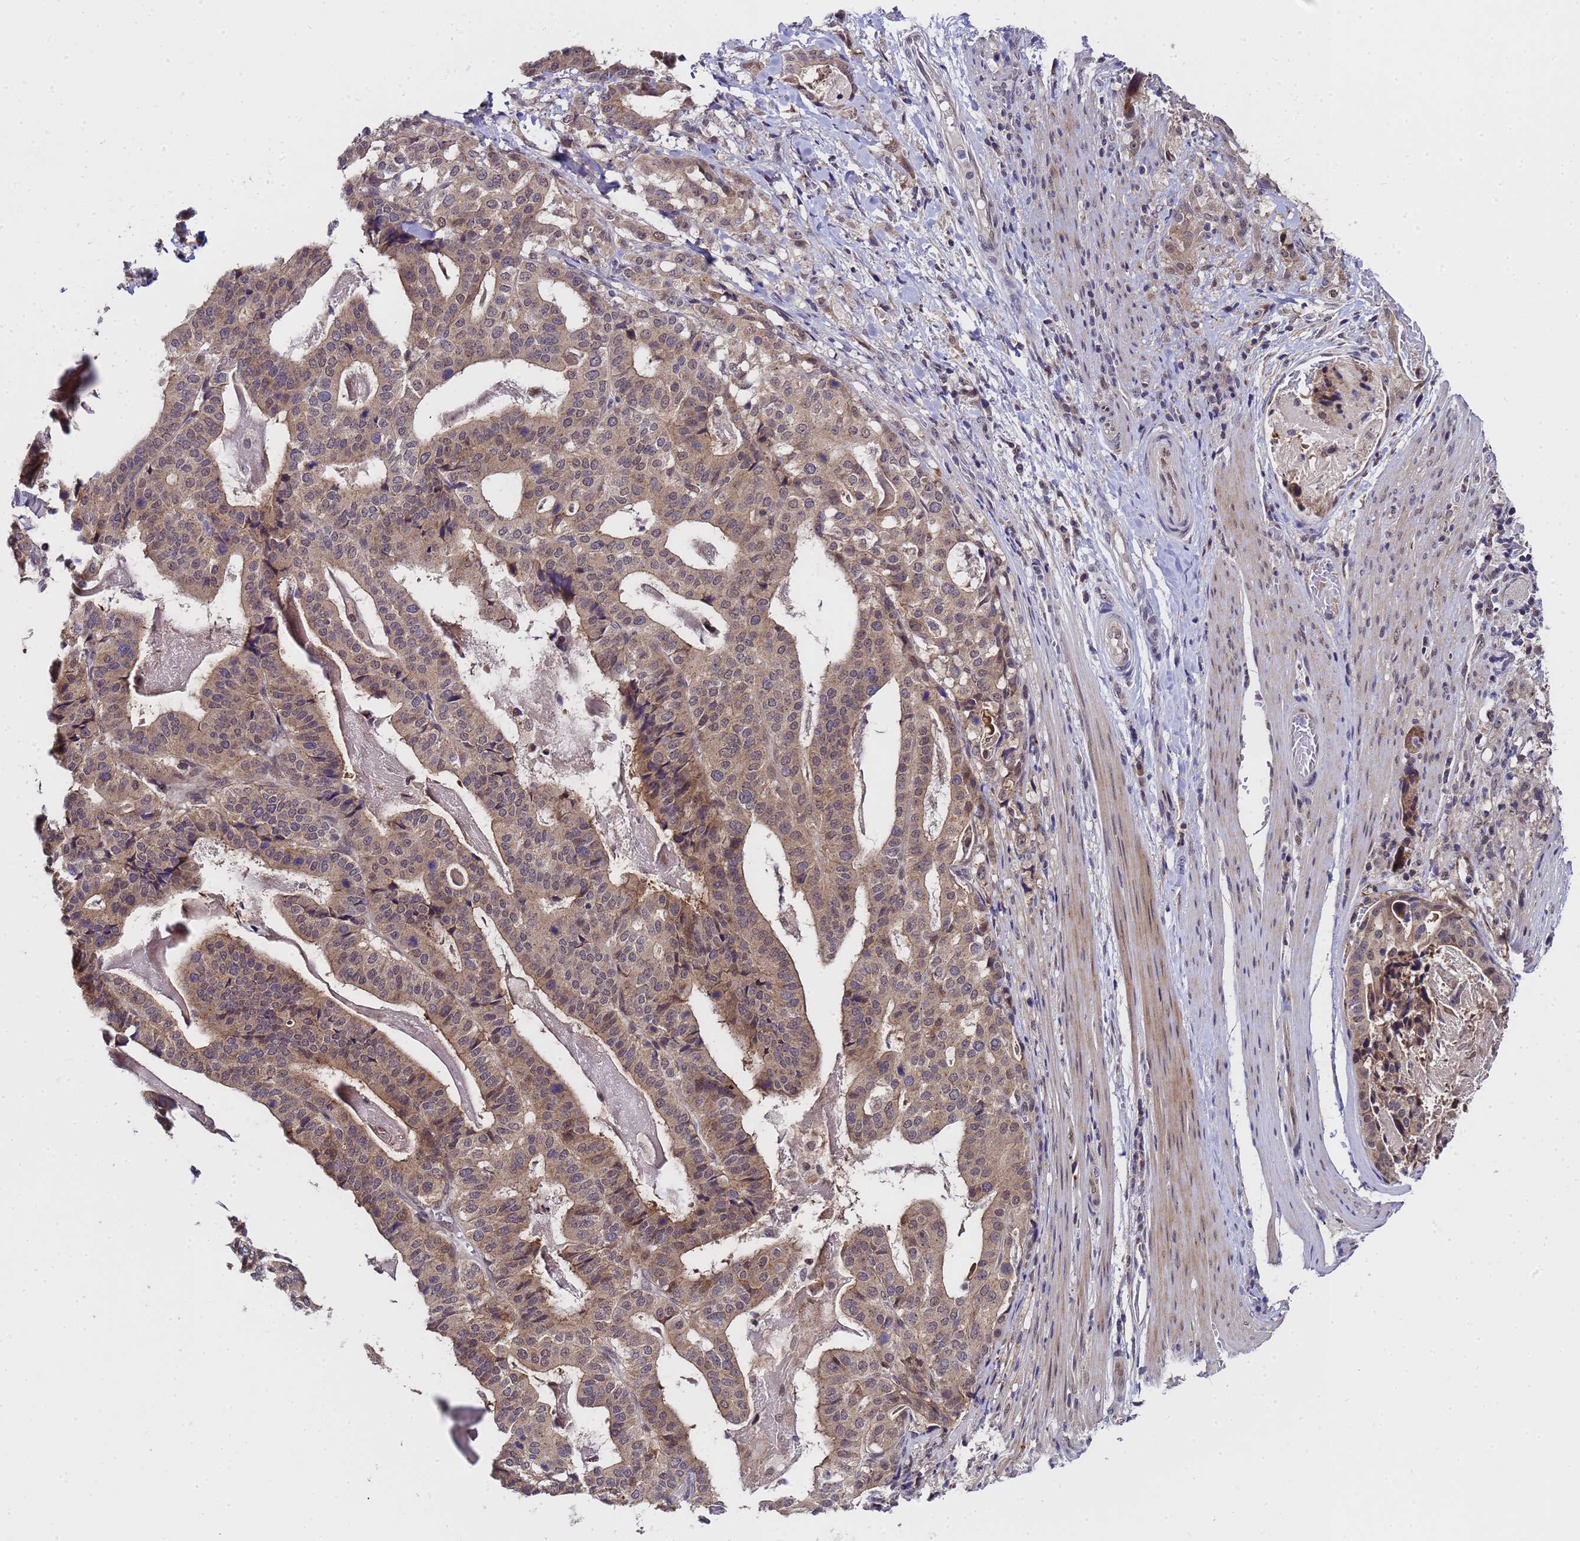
{"staining": {"intensity": "moderate", "quantity": "25%-75%", "location": "cytoplasmic/membranous"}, "tissue": "stomach cancer", "cell_type": "Tumor cells", "image_type": "cancer", "snomed": [{"axis": "morphology", "description": "Adenocarcinoma, NOS"}, {"axis": "topography", "description": "Stomach"}], "caption": "Approximately 25%-75% of tumor cells in human stomach cancer show moderate cytoplasmic/membranous protein staining as visualized by brown immunohistochemical staining.", "gene": "ANAPC13", "patient": {"sex": "male", "age": 48}}